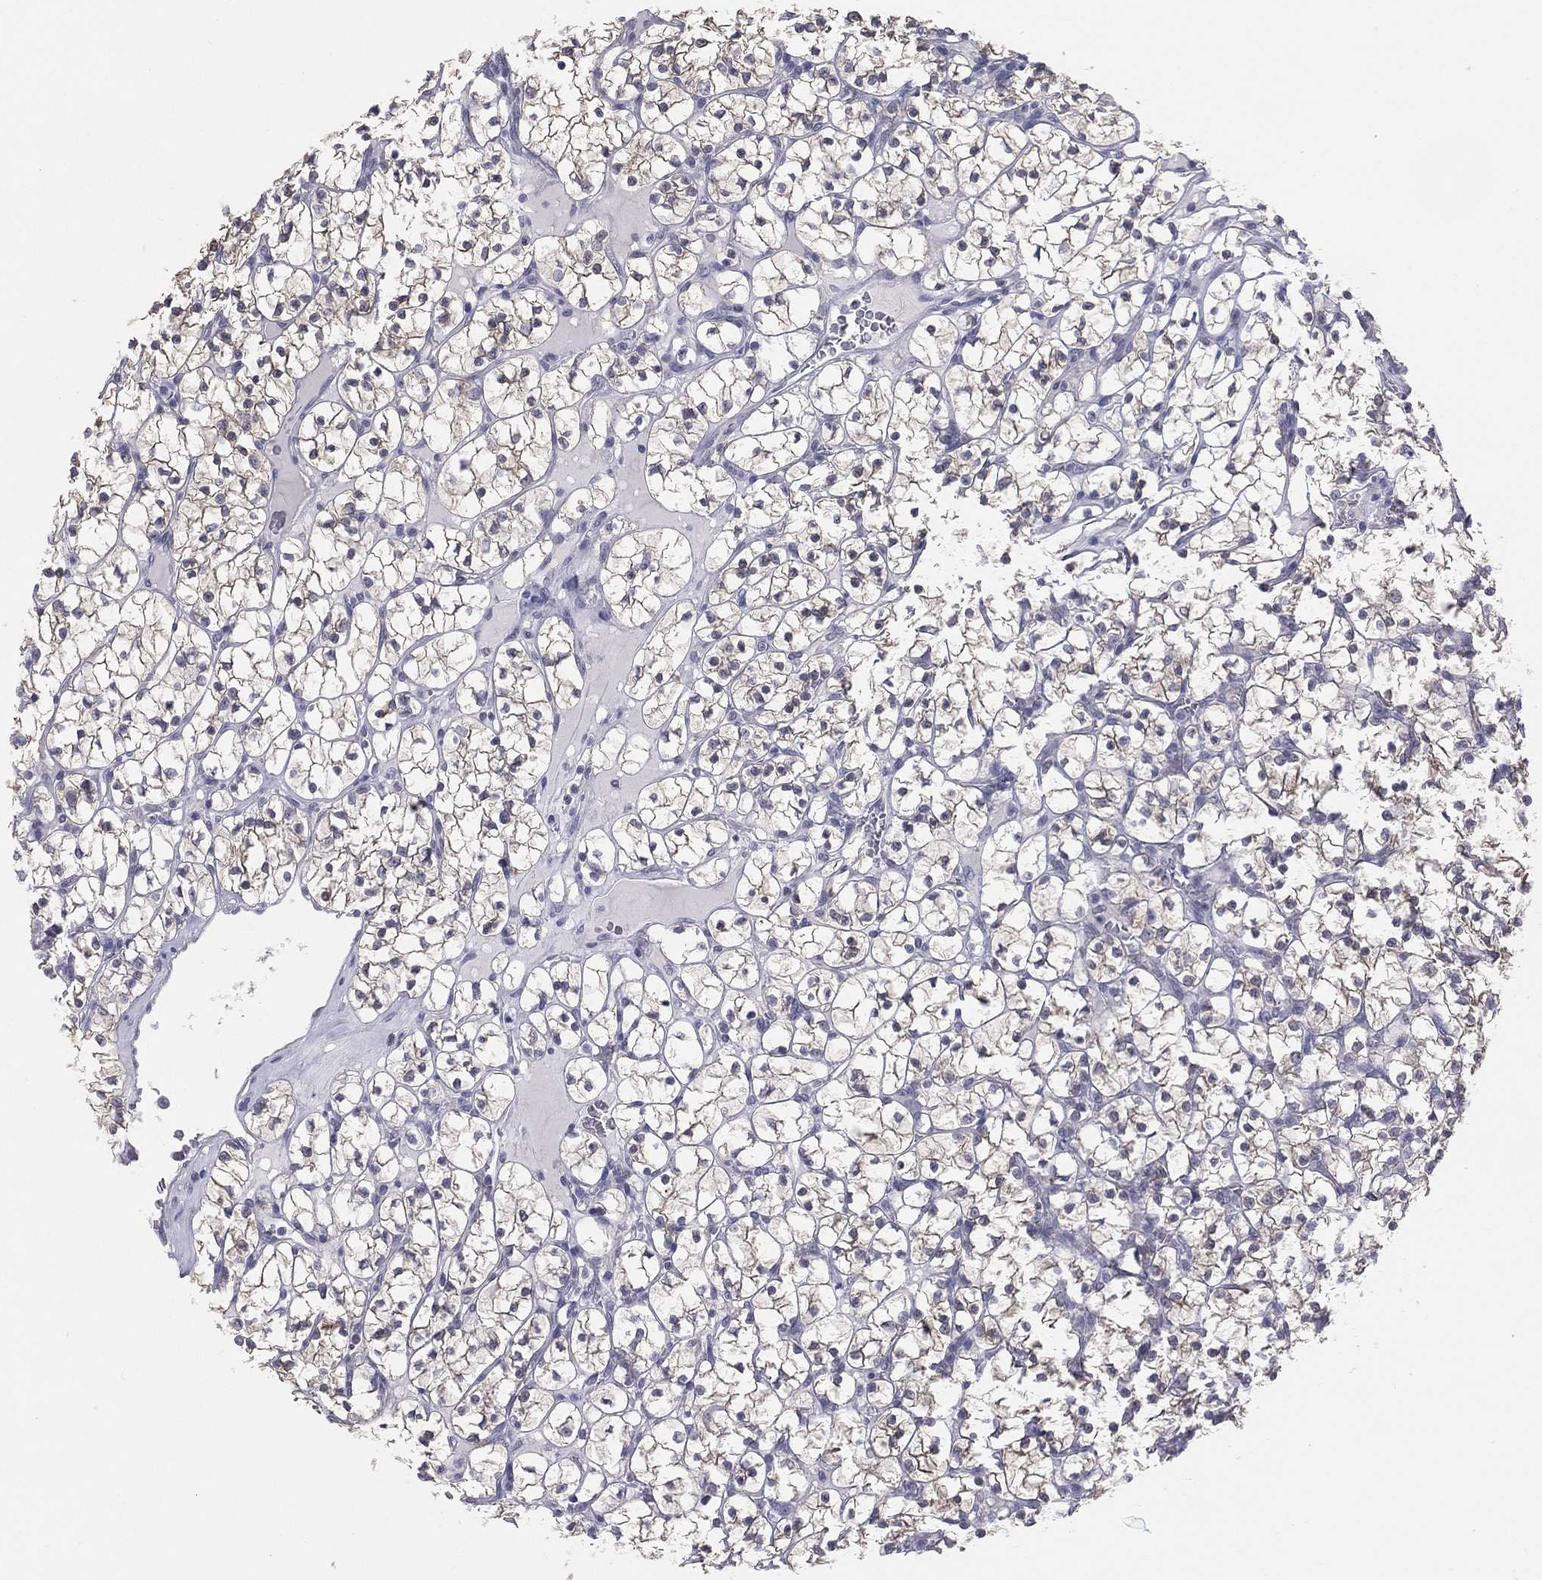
{"staining": {"intensity": "negative", "quantity": "none", "location": "none"}, "tissue": "renal cancer", "cell_type": "Tumor cells", "image_type": "cancer", "snomed": [{"axis": "morphology", "description": "Adenocarcinoma, NOS"}, {"axis": "topography", "description": "Kidney"}], "caption": "This is an immunohistochemistry histopathology image of renal cancer (adenocarcinoma). There is no positivity in tumor cells.", "gene": "DMKN", "patient": {"sex": "female", "age": 89}}